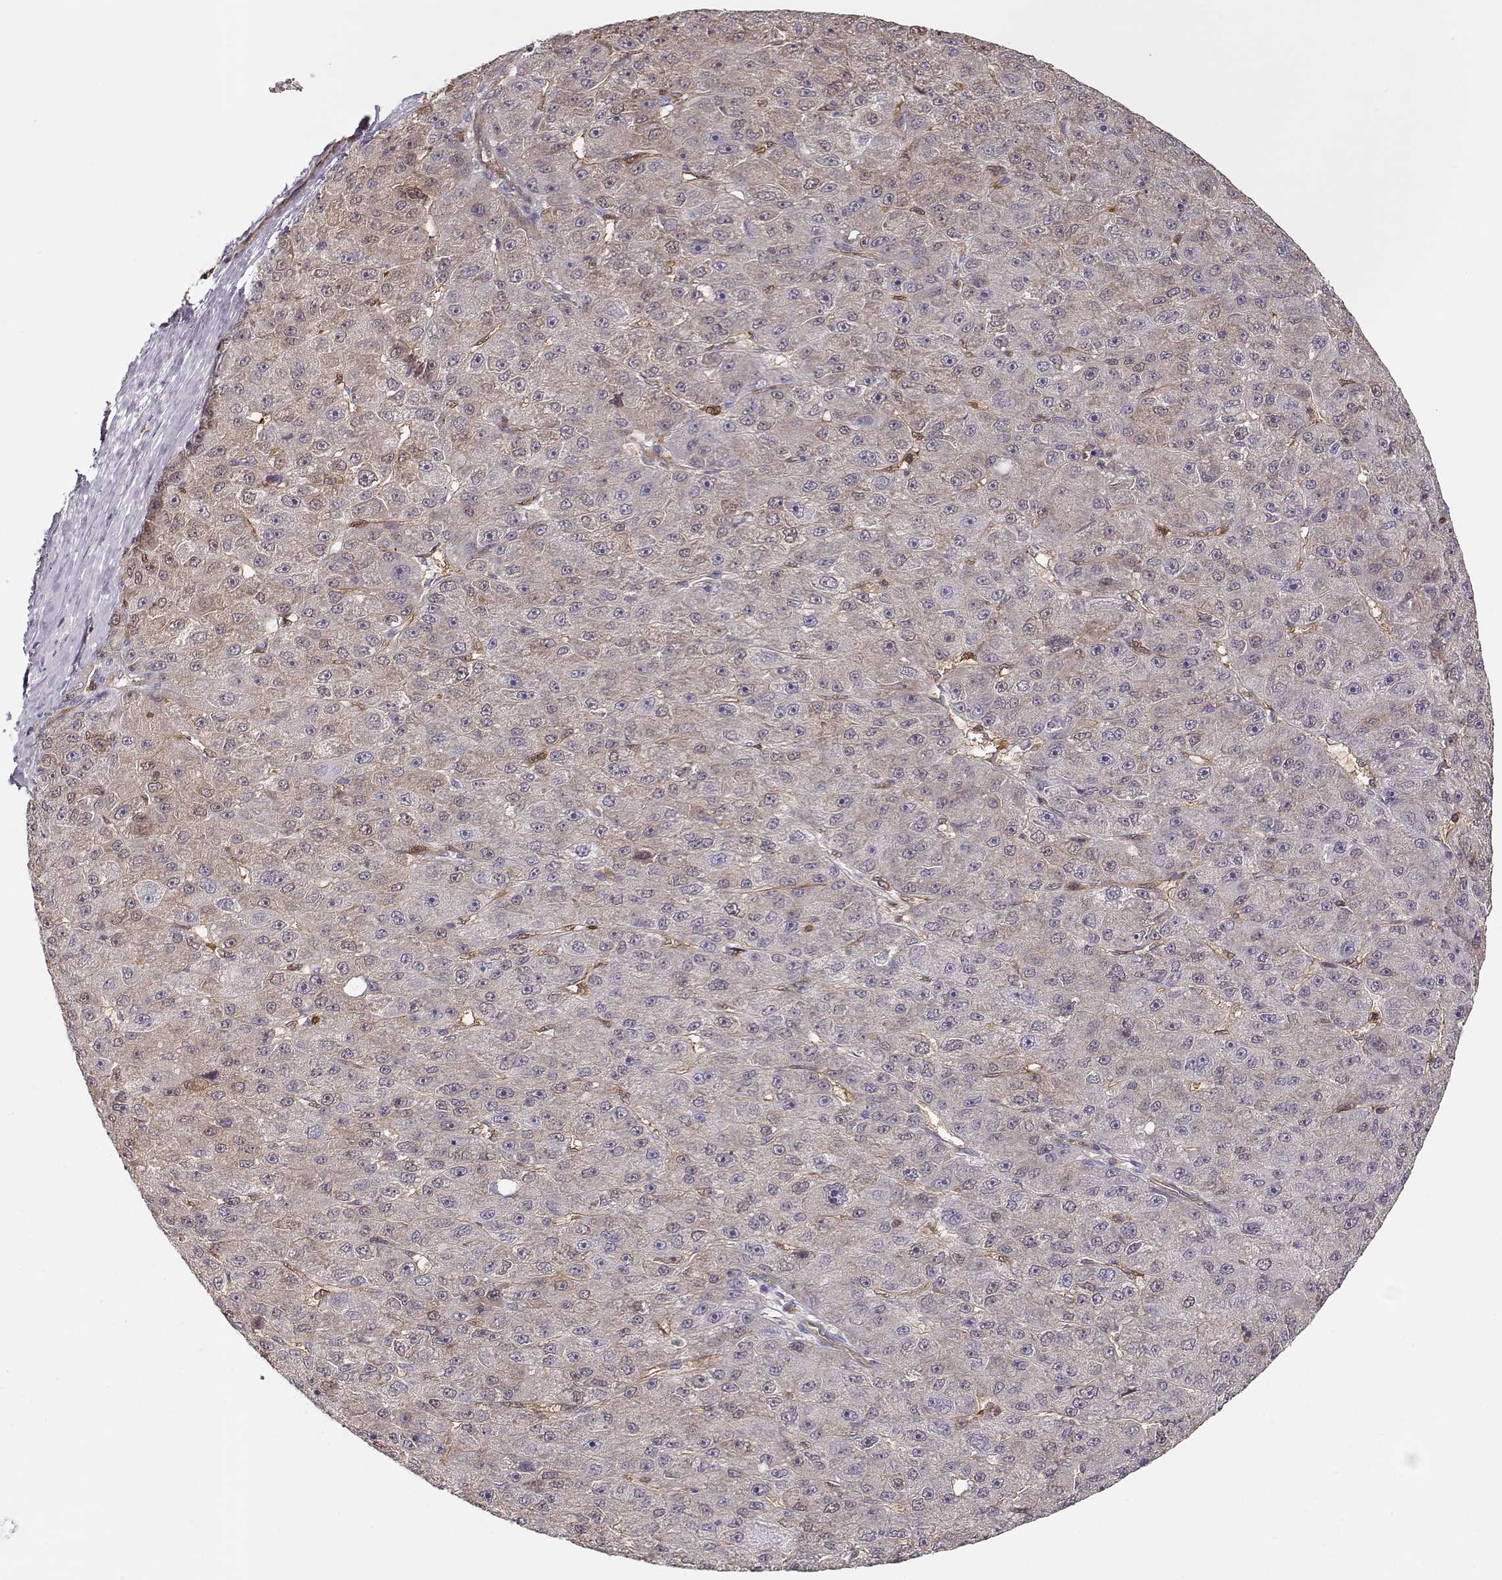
{"staining": {"intensity": "negative", "quantity": "none", "location": "none"}, "tissue": "liver cancer", "cell_type": "Tumor cells", "image_type": "cancer", "snomed": [{"axis": "morphology", "description": "Carcinoma, Hepatocellular, NOS"}, {"axis": "topography", "description": "Liver"}], "caption": "A micrograph of human hepatocellular carcinoma (liver) is negative for staining in tumor cells. (Brightfield microscopy of DAB (3,3'-diaminobenzidine) IHC at high magnification).", "gene": "PNP", "patient": {"sex": "male", "age": 67}}